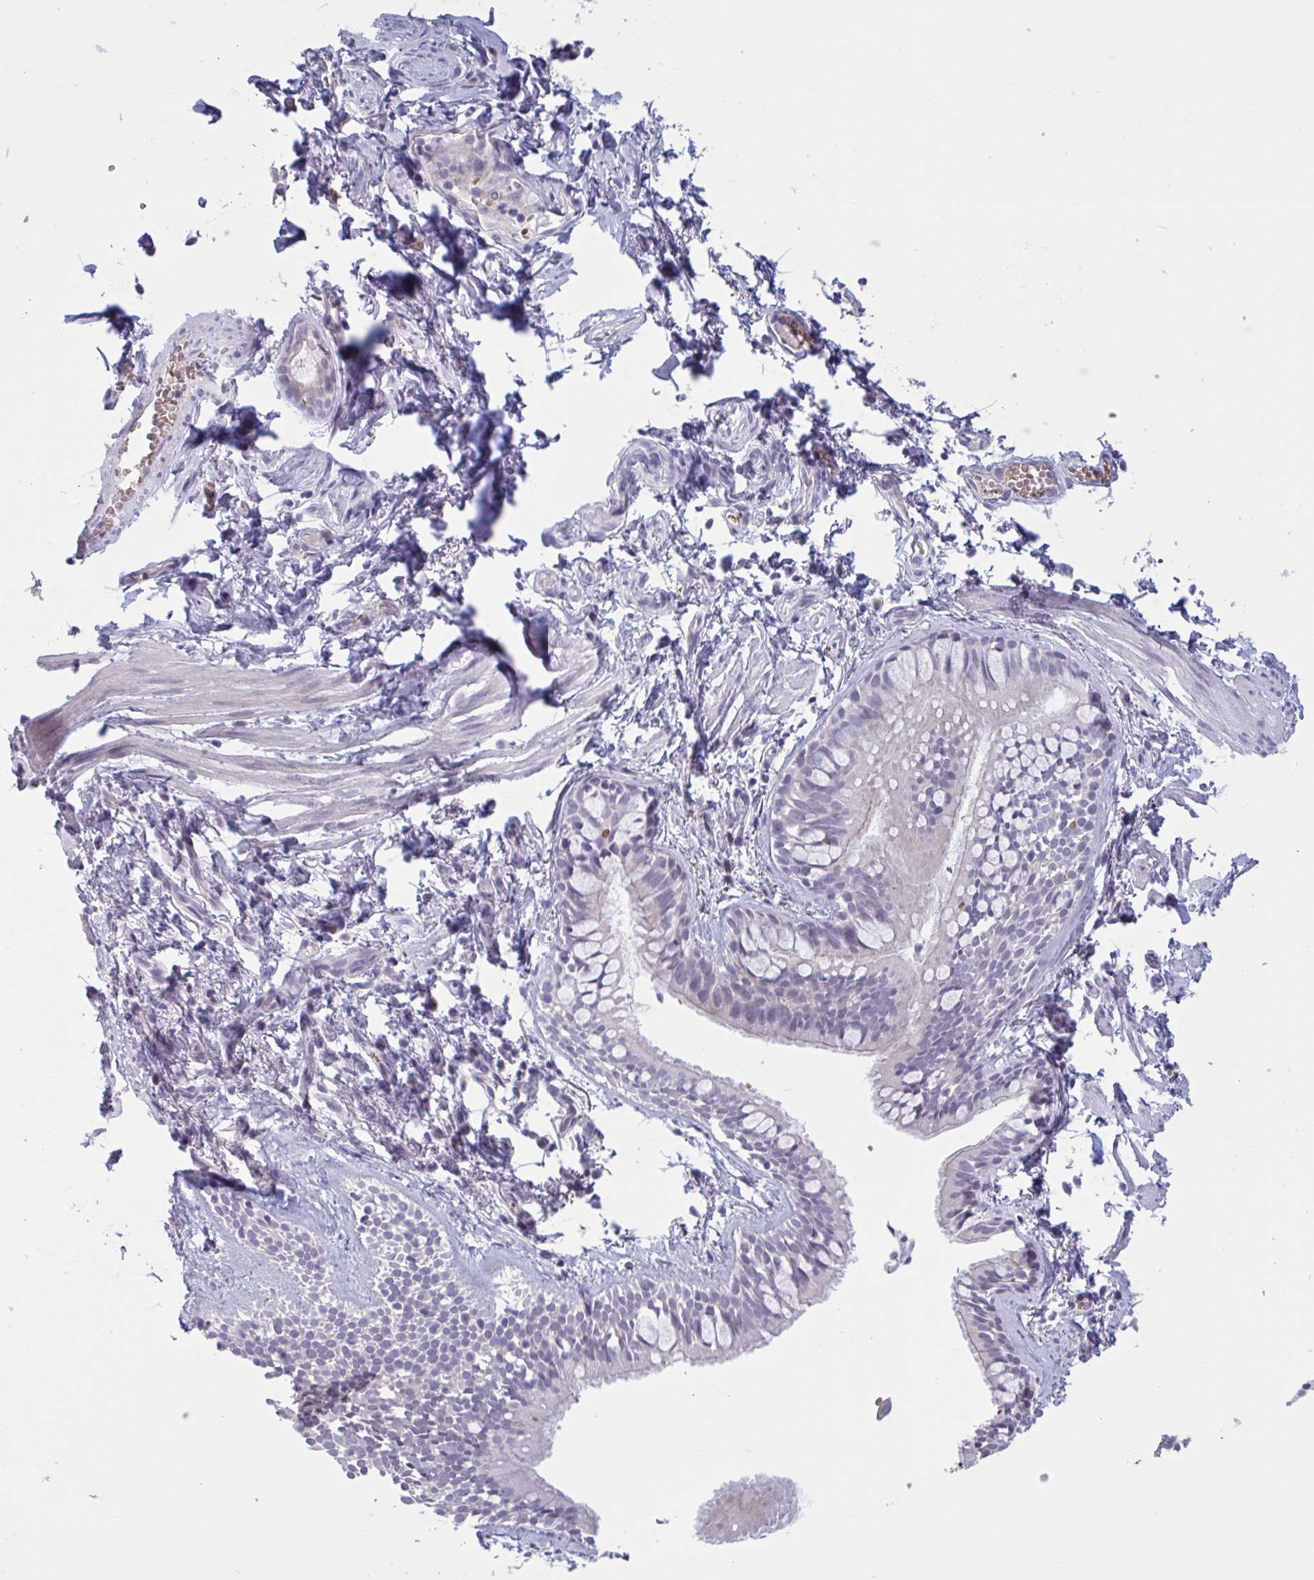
{"staining": {"intensity": "negative", "quantity": "none", "location": "none"}, "tissue": "bronchus", "cell_type": "Respiratory epithelial cells", "image_type": "normal", "snomed": [{"axis": "morphology", "description": "Normal tissue, NOS"}, {"axis": "topography", "description": "Bronchus"}], "caption": "Protein analysis of normal bronchus displays no significant staining in respiratory epithelial cells.", "gene": "HSD11B2", "patient": {"sex": "female", "age": 59}}